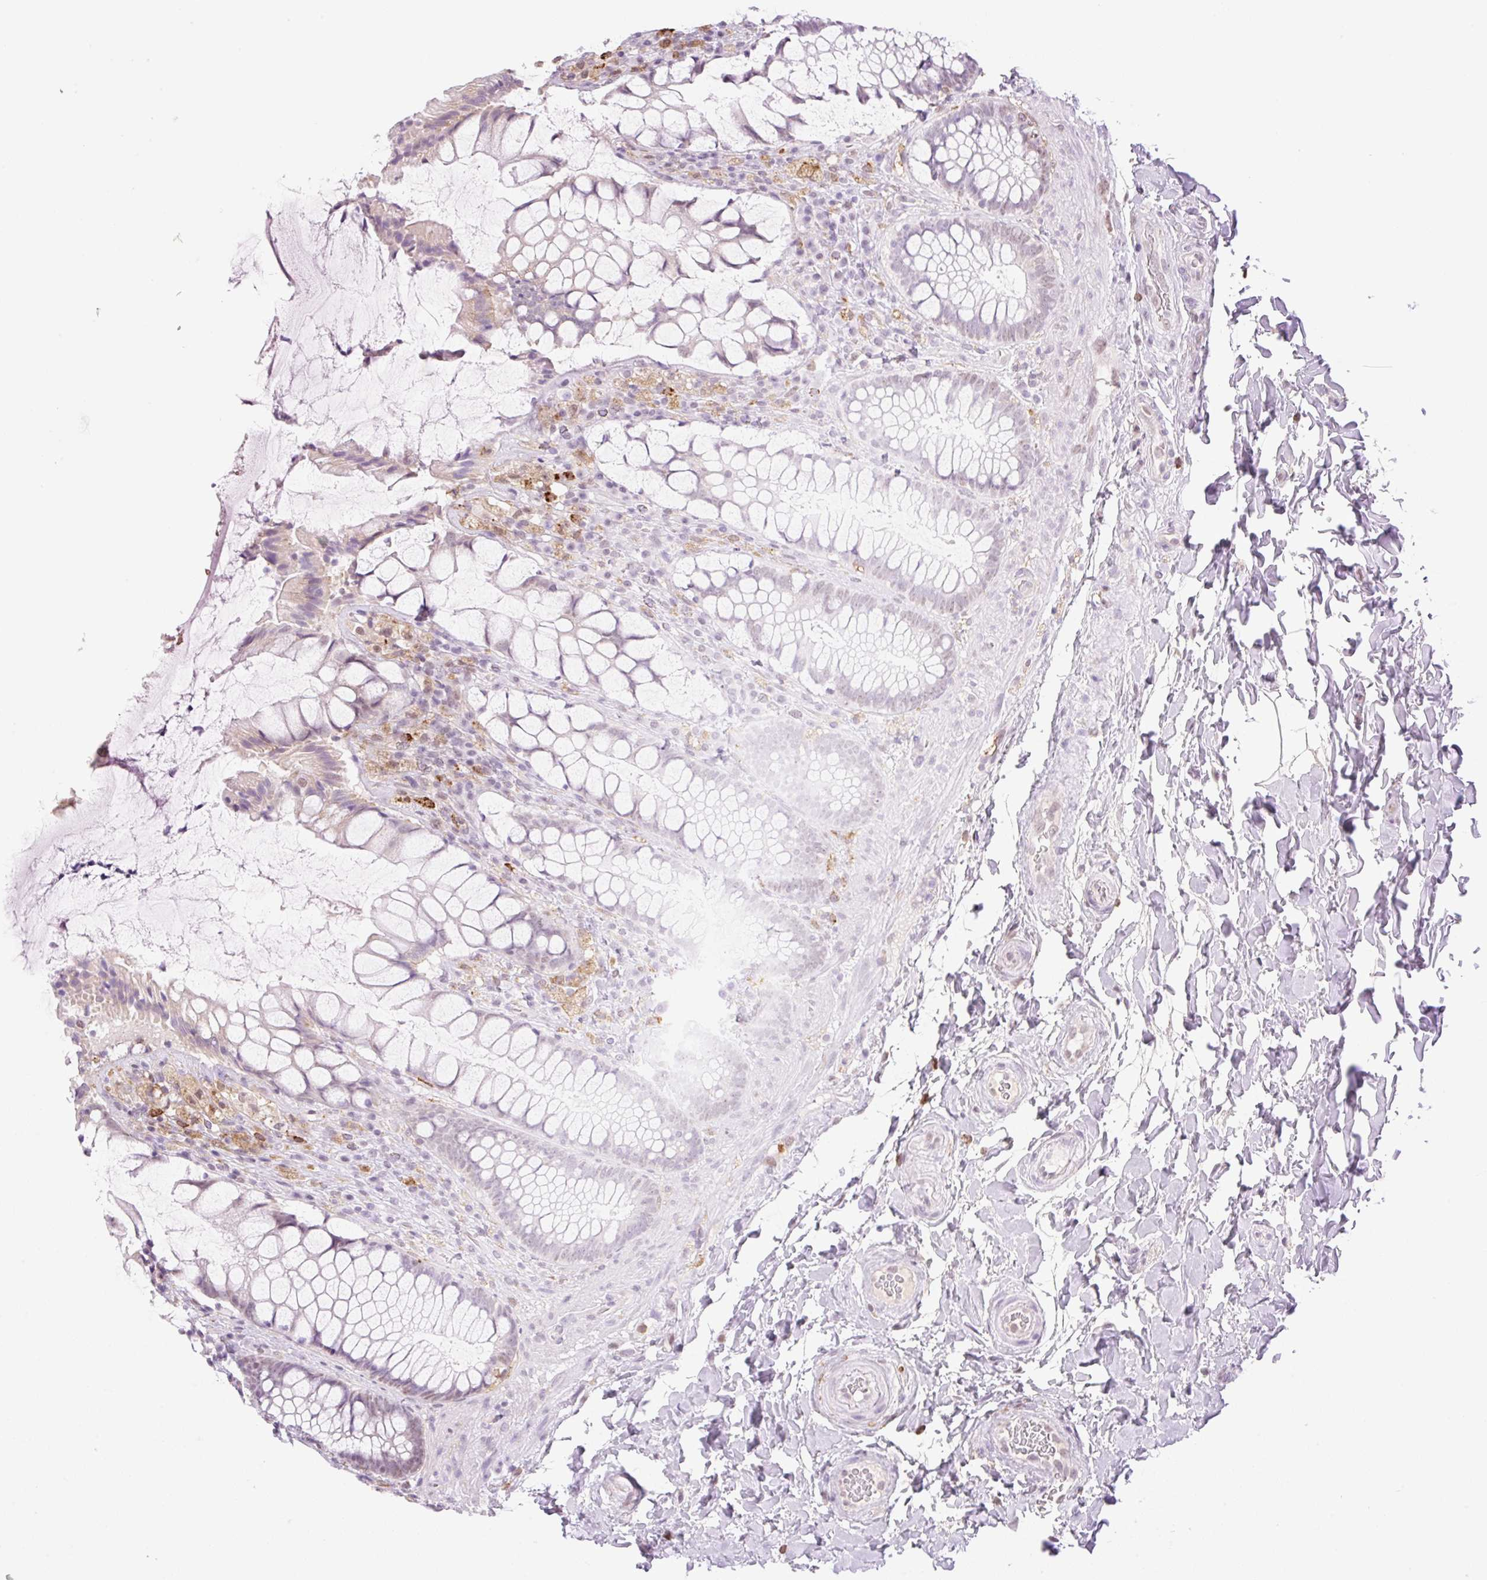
{"staining": {"intensity": "weak", "quantity": "<25%", "location": "cytoplasmic/membranous"}, "tissue": "rectum", "cell_type": "Glandular cells", "image_type": "normal", "snomed": [{"axis": "morphology", "description": "Normal tissue, NOS"}, {"axis": "topography", "description": "Rectum"}], "caption": "The micrograph displays no significant positivity in glandular cells of rectum.", "gene": "PALM3", "patient": {"sex": "female", "age": 58}}